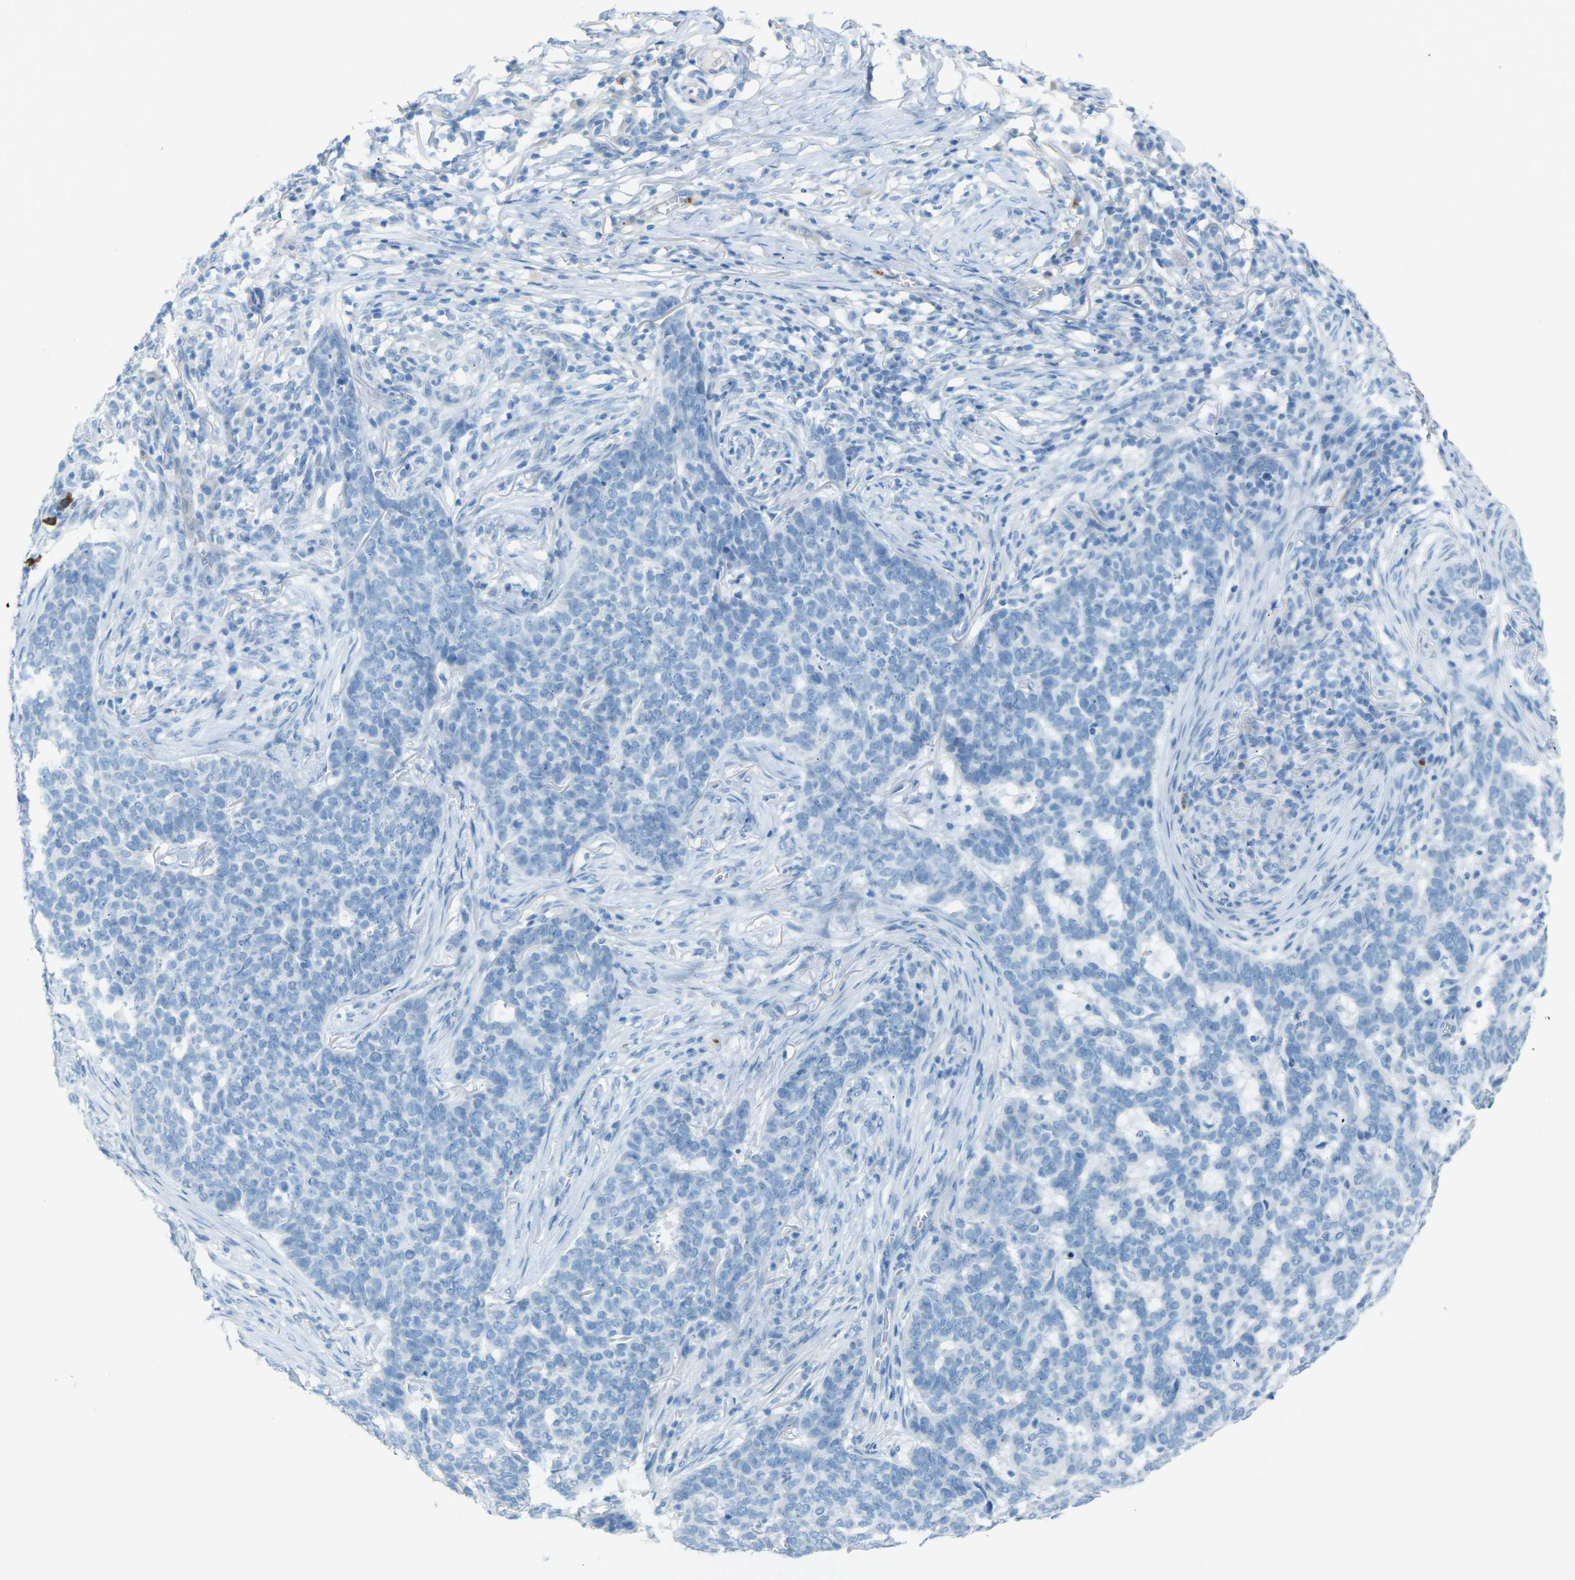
{"staining": {"intensity": "negative", "quantity": "none", "location": "none"}, "tissue": "skin cancer", "cell_type": "Tumor cells", "image_type": "cancer", "snomed": [{"axis": "morphology", "description": "Basal cell carcinoma"}, {"axis": "topography", "description": "Skin"}], "caption": "DAB immunohistochemical staining of human skin cancer displays no significant staining in tumor cells.", "gene": "CDH16", "patient": {"sex": "male", "age": 85}}